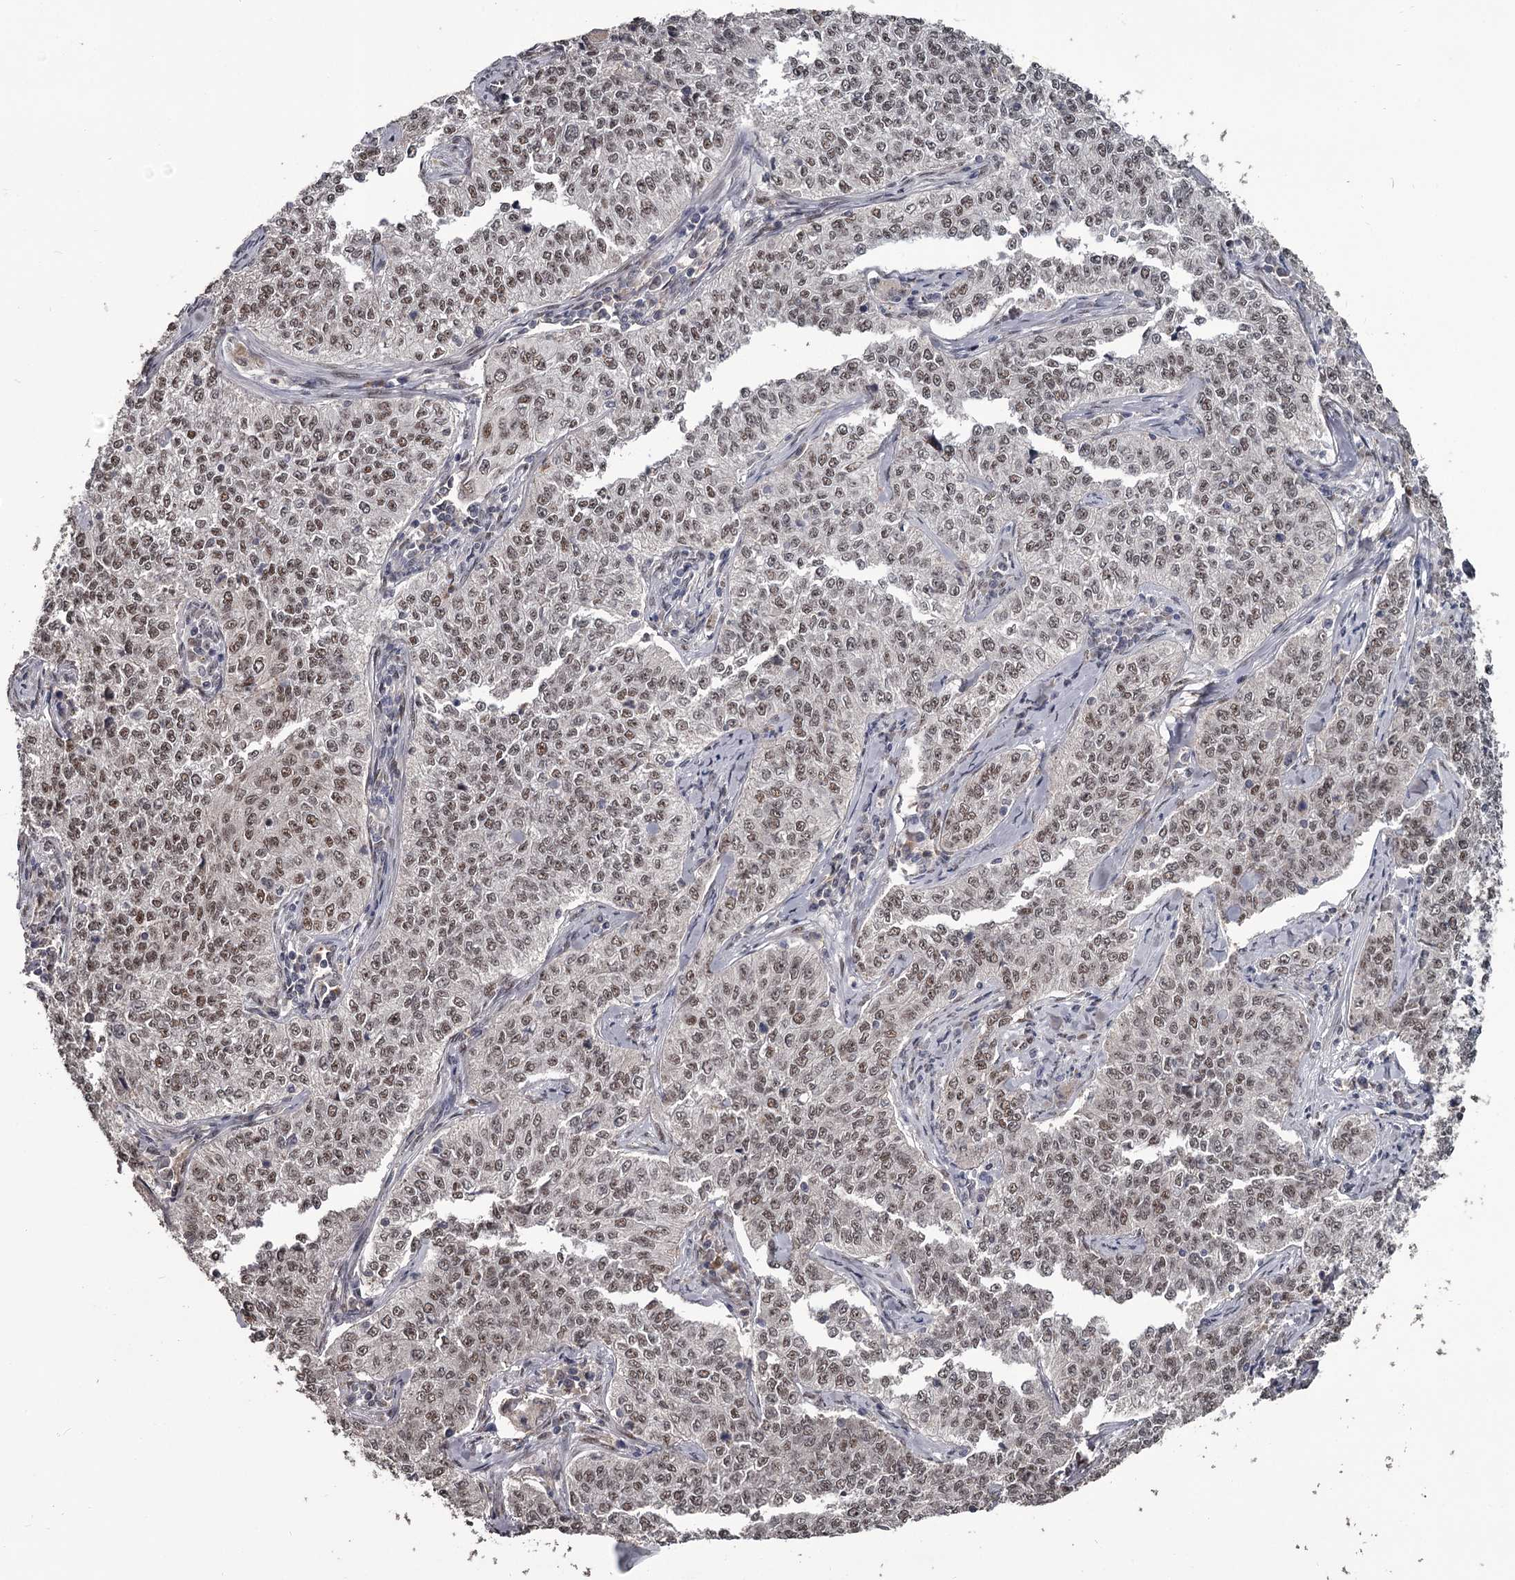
{"staining": {"intensity": "moderate", "quantity": "25%-75%", "location": "nuclear"}, "tissue": "cervical cancer", "cell_type": "Tumor cells", "image_type": "cancer", "snomed": [{"axis": "morphology", "description": "Squamous cell carcinoma, NOS"}, {"axis": "topography", "description": "Cervix"}], "caption": "Immunohistochemistry (IHC) (DAB (3,3'-diaminobenzidine)) staining of cervical cancer (squamous cell carcinoma) demonstrates moderate nuclear protein expression in approximately 25%-75% of tumor cells.", "gene": "PRPF40B", "patient": {"sex": "female", "age": 35}}